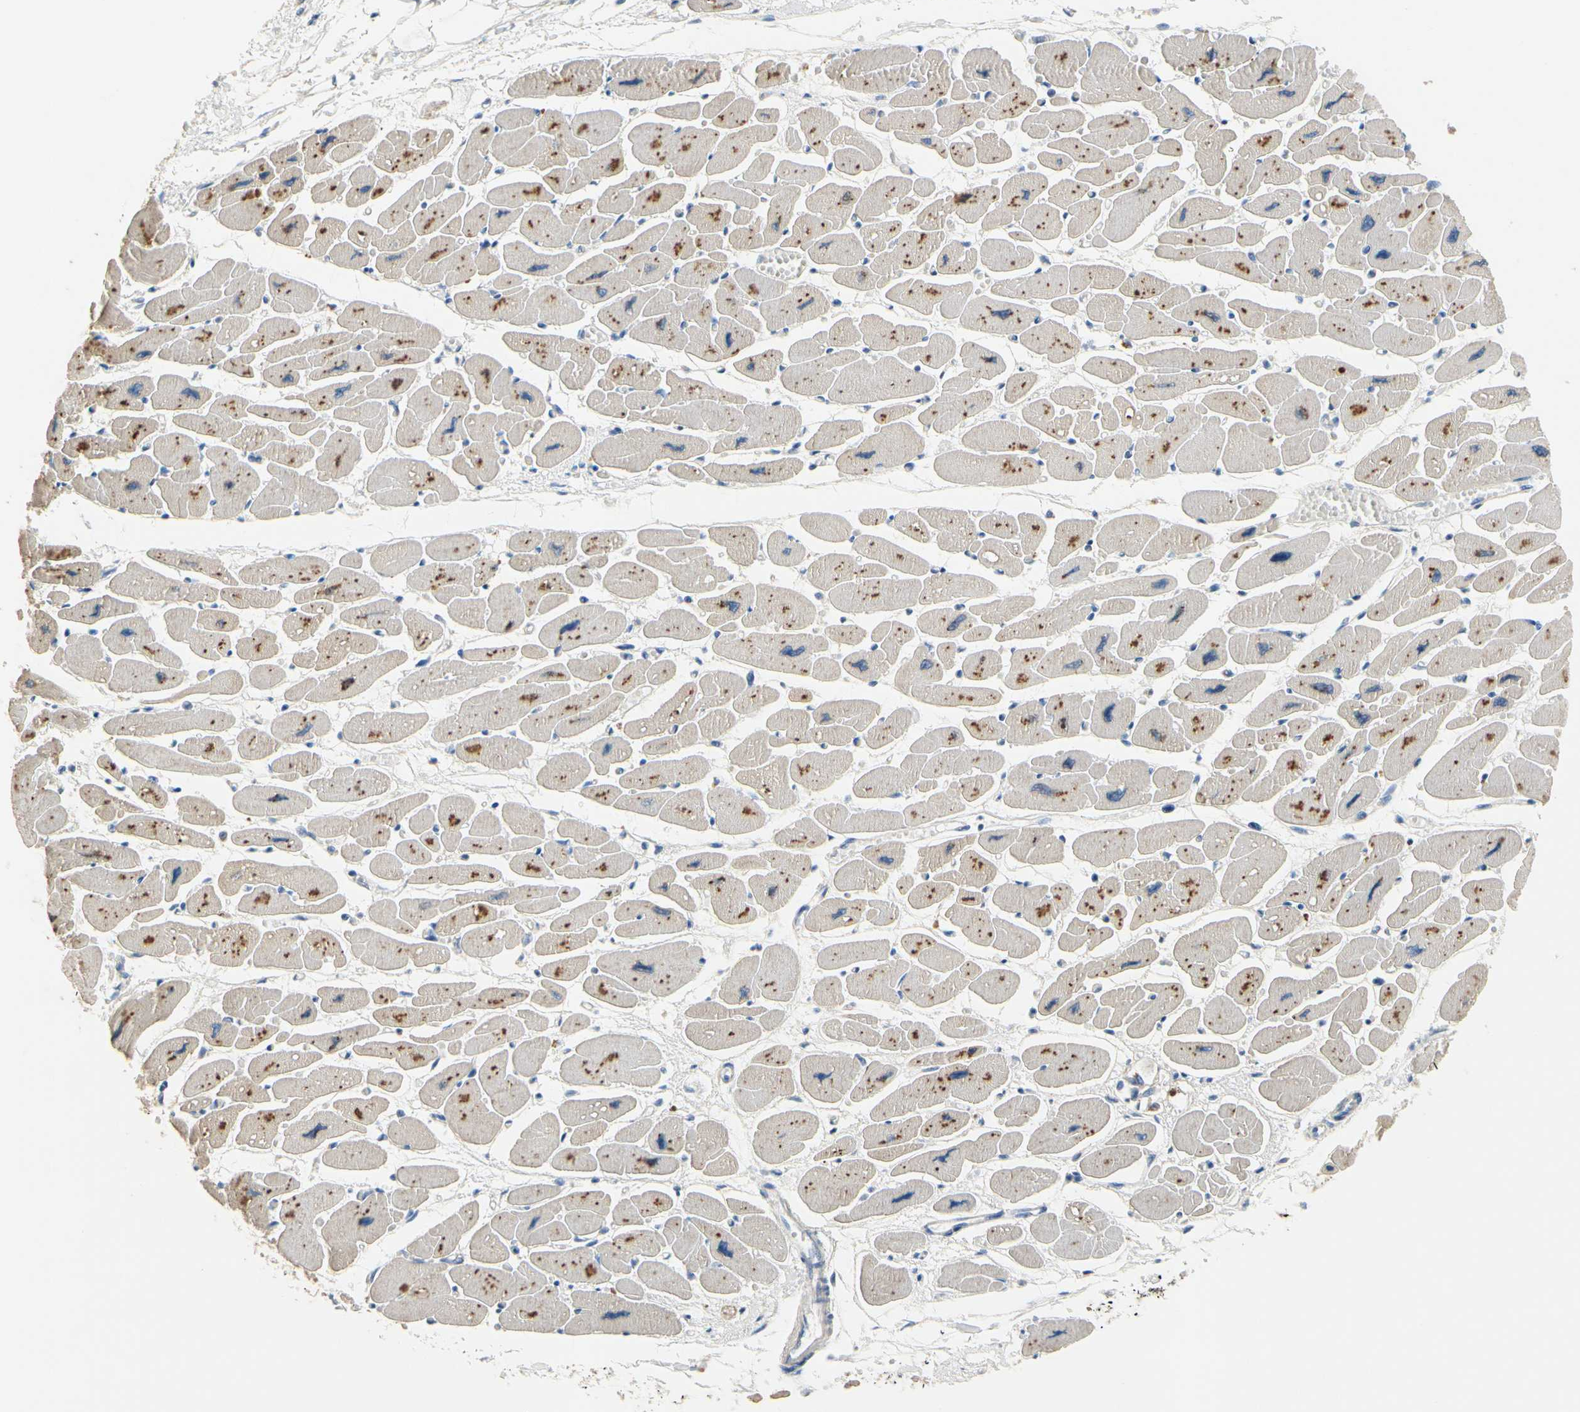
{"staining": {"intensity": "negative", "quantity": "none", "location": "none"}, "tissue": "heart muscle", "cell_type": "Cardiomyocytes", "image_type": "normal", "snomed": [{"axis": "morphology", "description": "Normal tissue, NOS"}, {"axis": "topography", "description": "Heart"}], "caption": "Immunohistochemistry histopathology image of normal heart muscle: human heart muscle stained with DAB demonstrates no significant protein expression in cardiomyocytes.", "gene": "CKAP2", "patient": {"sex": "female", "age": 54}}